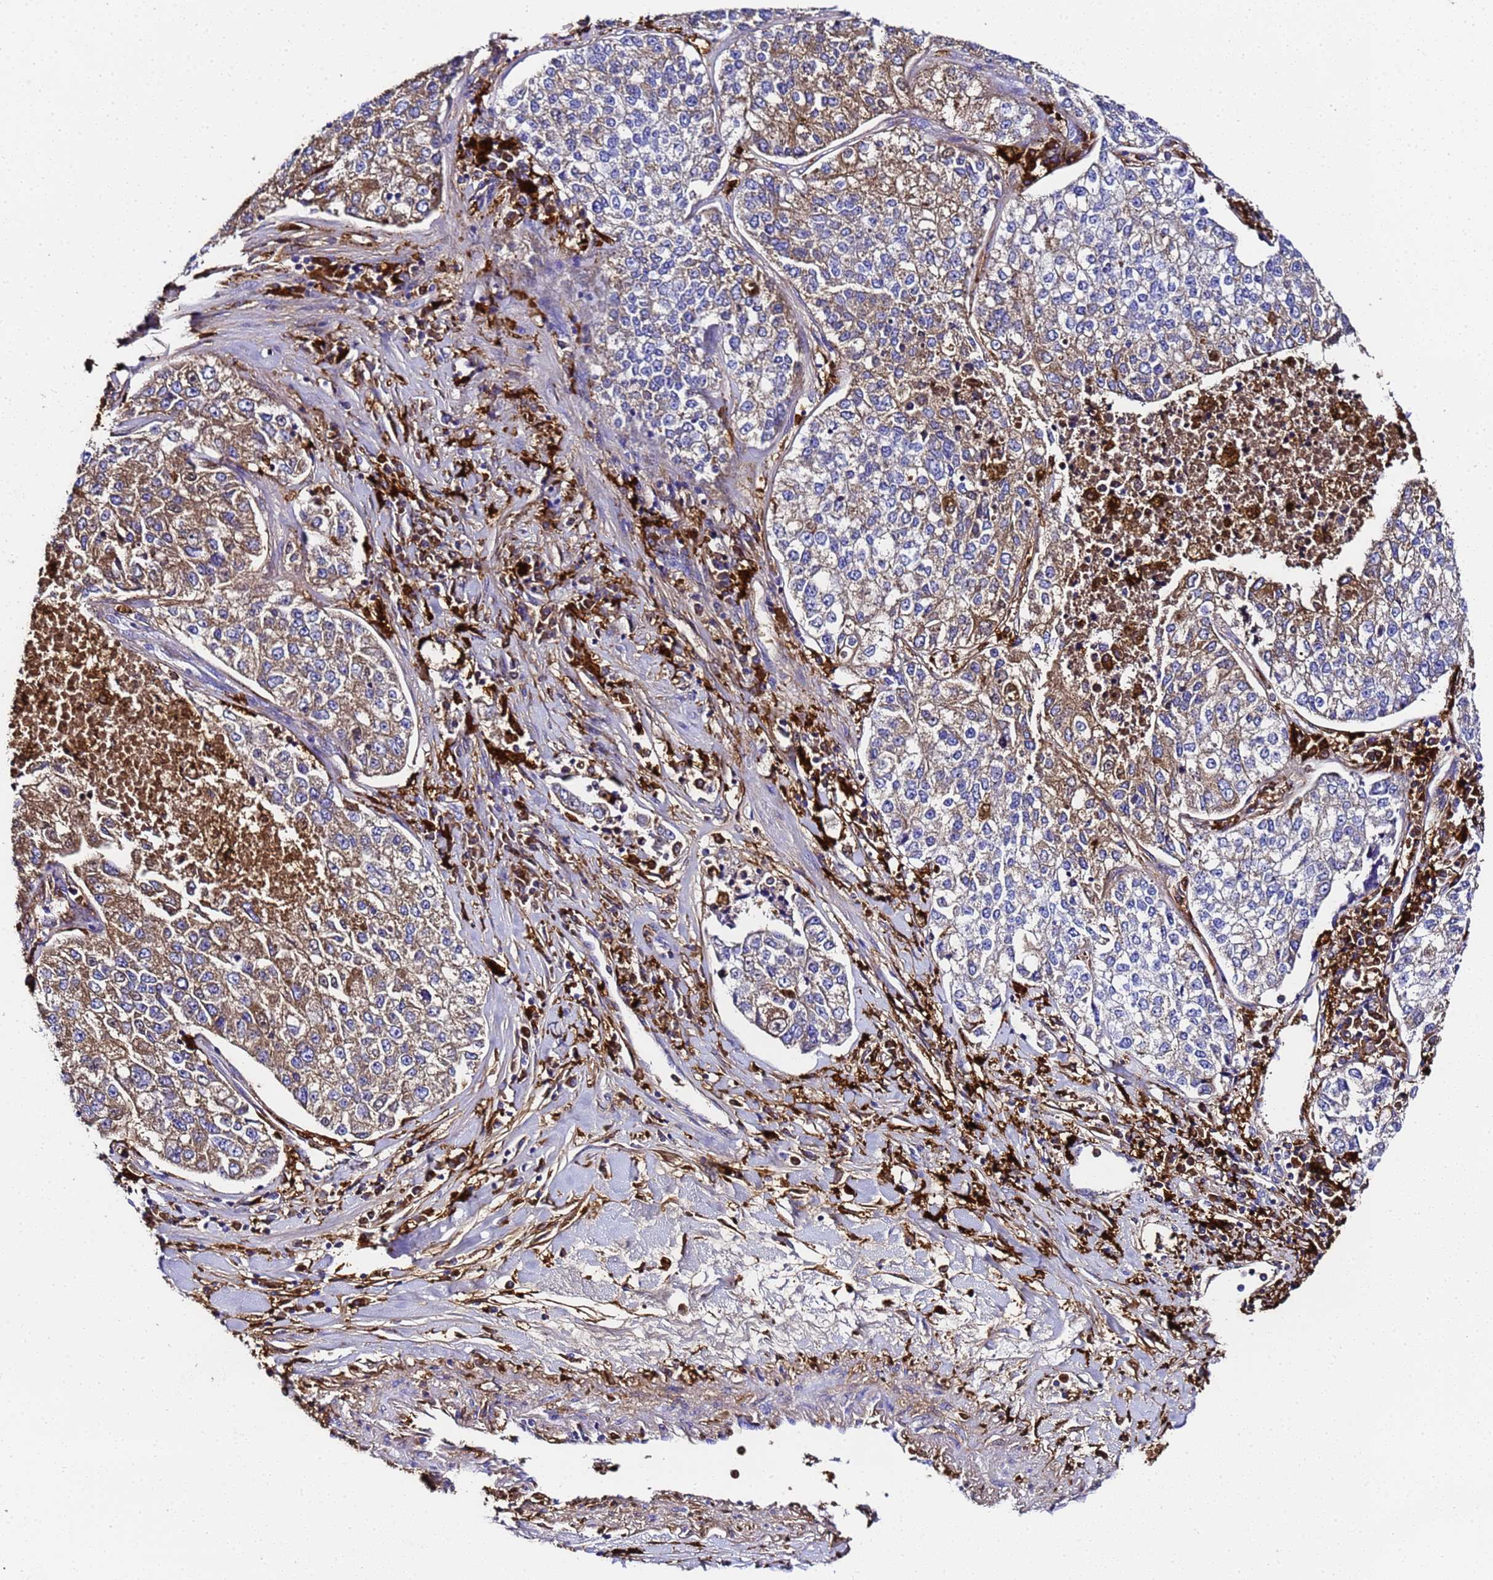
{"staining": {"intensity": "moderate", "quantity": "25%-75%", "location": "cytoplasmic/membranous"}, "tissue": "lung cancer", "cell_type": "Tumor cells", "image_type": "cancer", "snomed": [{"axis": "morphology", "description": "Adenocarcinoma, NOS"}, {"axis": "topography", "description": "Lung"}], "caption": "A medium amount of moderate cytoplasmic/membranous staining is present in approximately 25%-75% of tumor cells in lung cancer tissue. The protein of interest is stained brown, and the nuclei are stained in blue (DAB (3,3'-diaminobenzidine) IHC with brightfield microscopy, high magnification).", "gene": "FTL", "patient": {"sex": "male", "age": 49}}